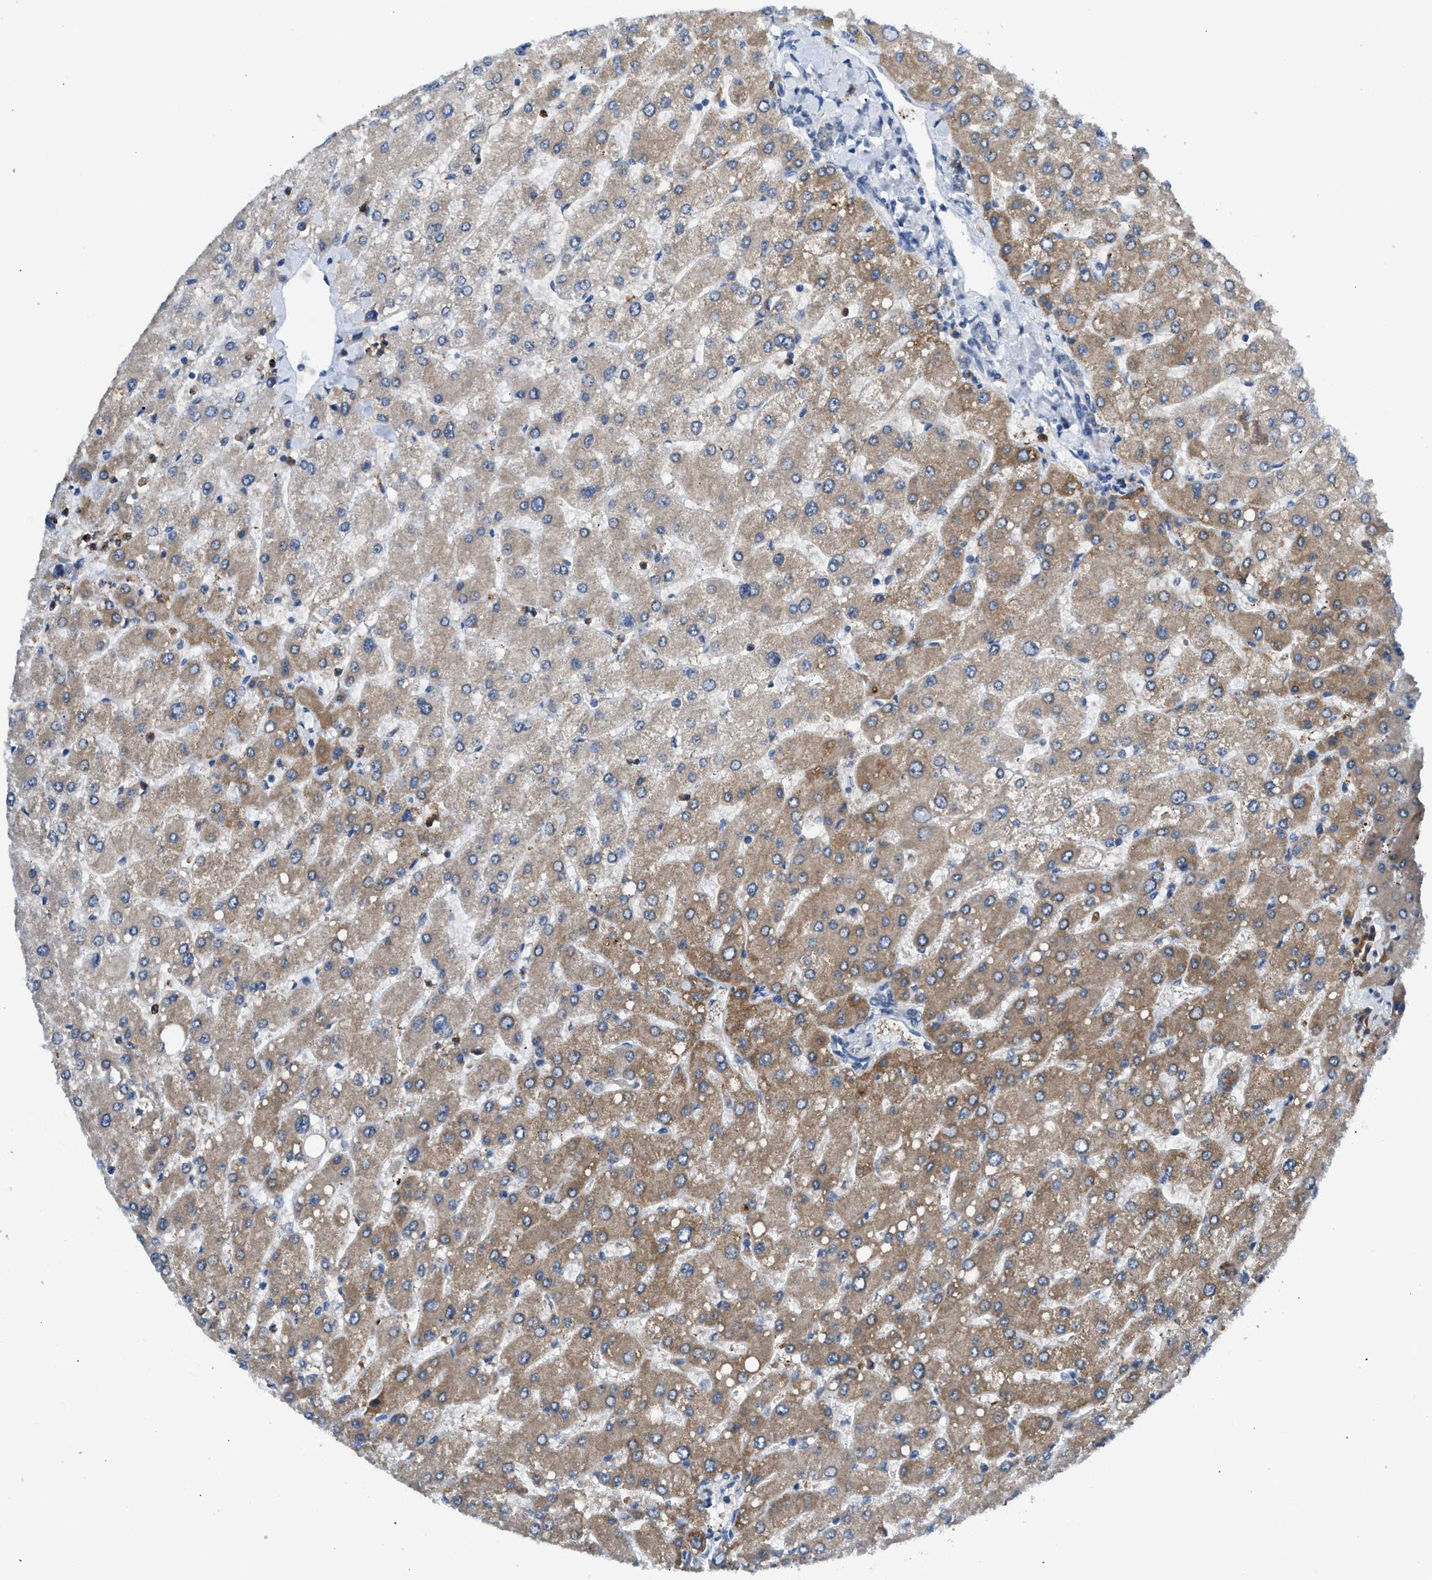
{"staining": {"intensity": "weak", "quantity": "25%-75%", "location": "cytoplasmic/membranous"}, "tissue": "liver", "cell_type": "Cholangiocytes", "image_type": "normal", "snomed": [{"axis": "morphology", "description": "Normal tissue, NOS"}, {"axis": "topography", "description": "Liver"}], "caption": "Cholangiocytes demonstrate low levels of weak cytoplasmic/membranous positivity in approximately 25%-75% of cells in unremarkable human liver.", "gene": "RHBDF2", "patient": {"sex": "male", "age": 55}}